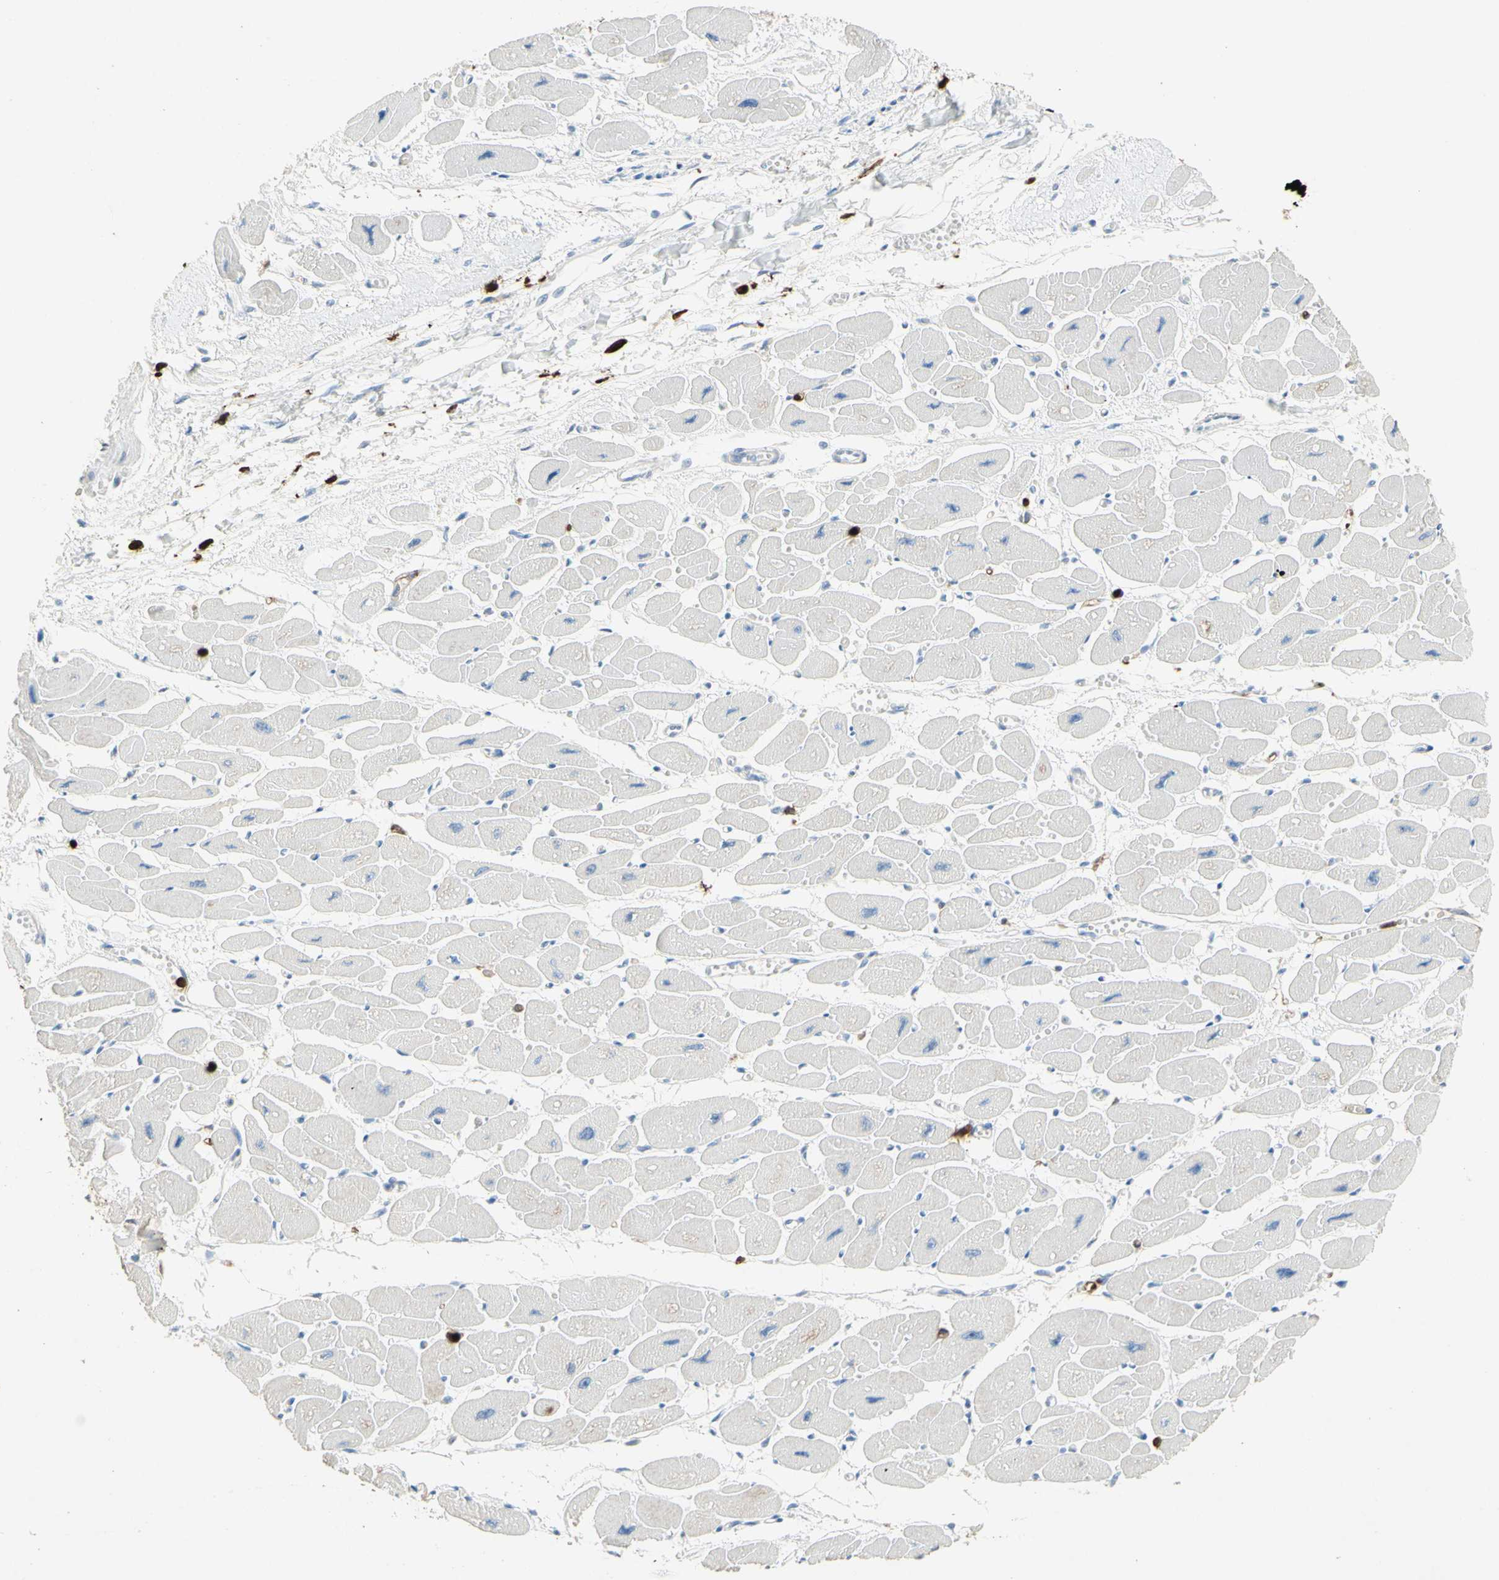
{"staining": {"intensity": "negative", "quantity": "none", "location": "none"}, "tissue": "heart muscle", "cell_type": "Cardiomyocytes", "image_type": "normal", "snomed": [{"axis": "morphology", "description": "Normal tissue, NOS"}, {"axis": "topography", "description": "Heart"}], "caption": "Protein analysis of unremarkable heart muscle reveals no significant staining in cardiomyocytes.", "gene": "NFKBIZ", "patient": {"sex": "female", "age": 54}}